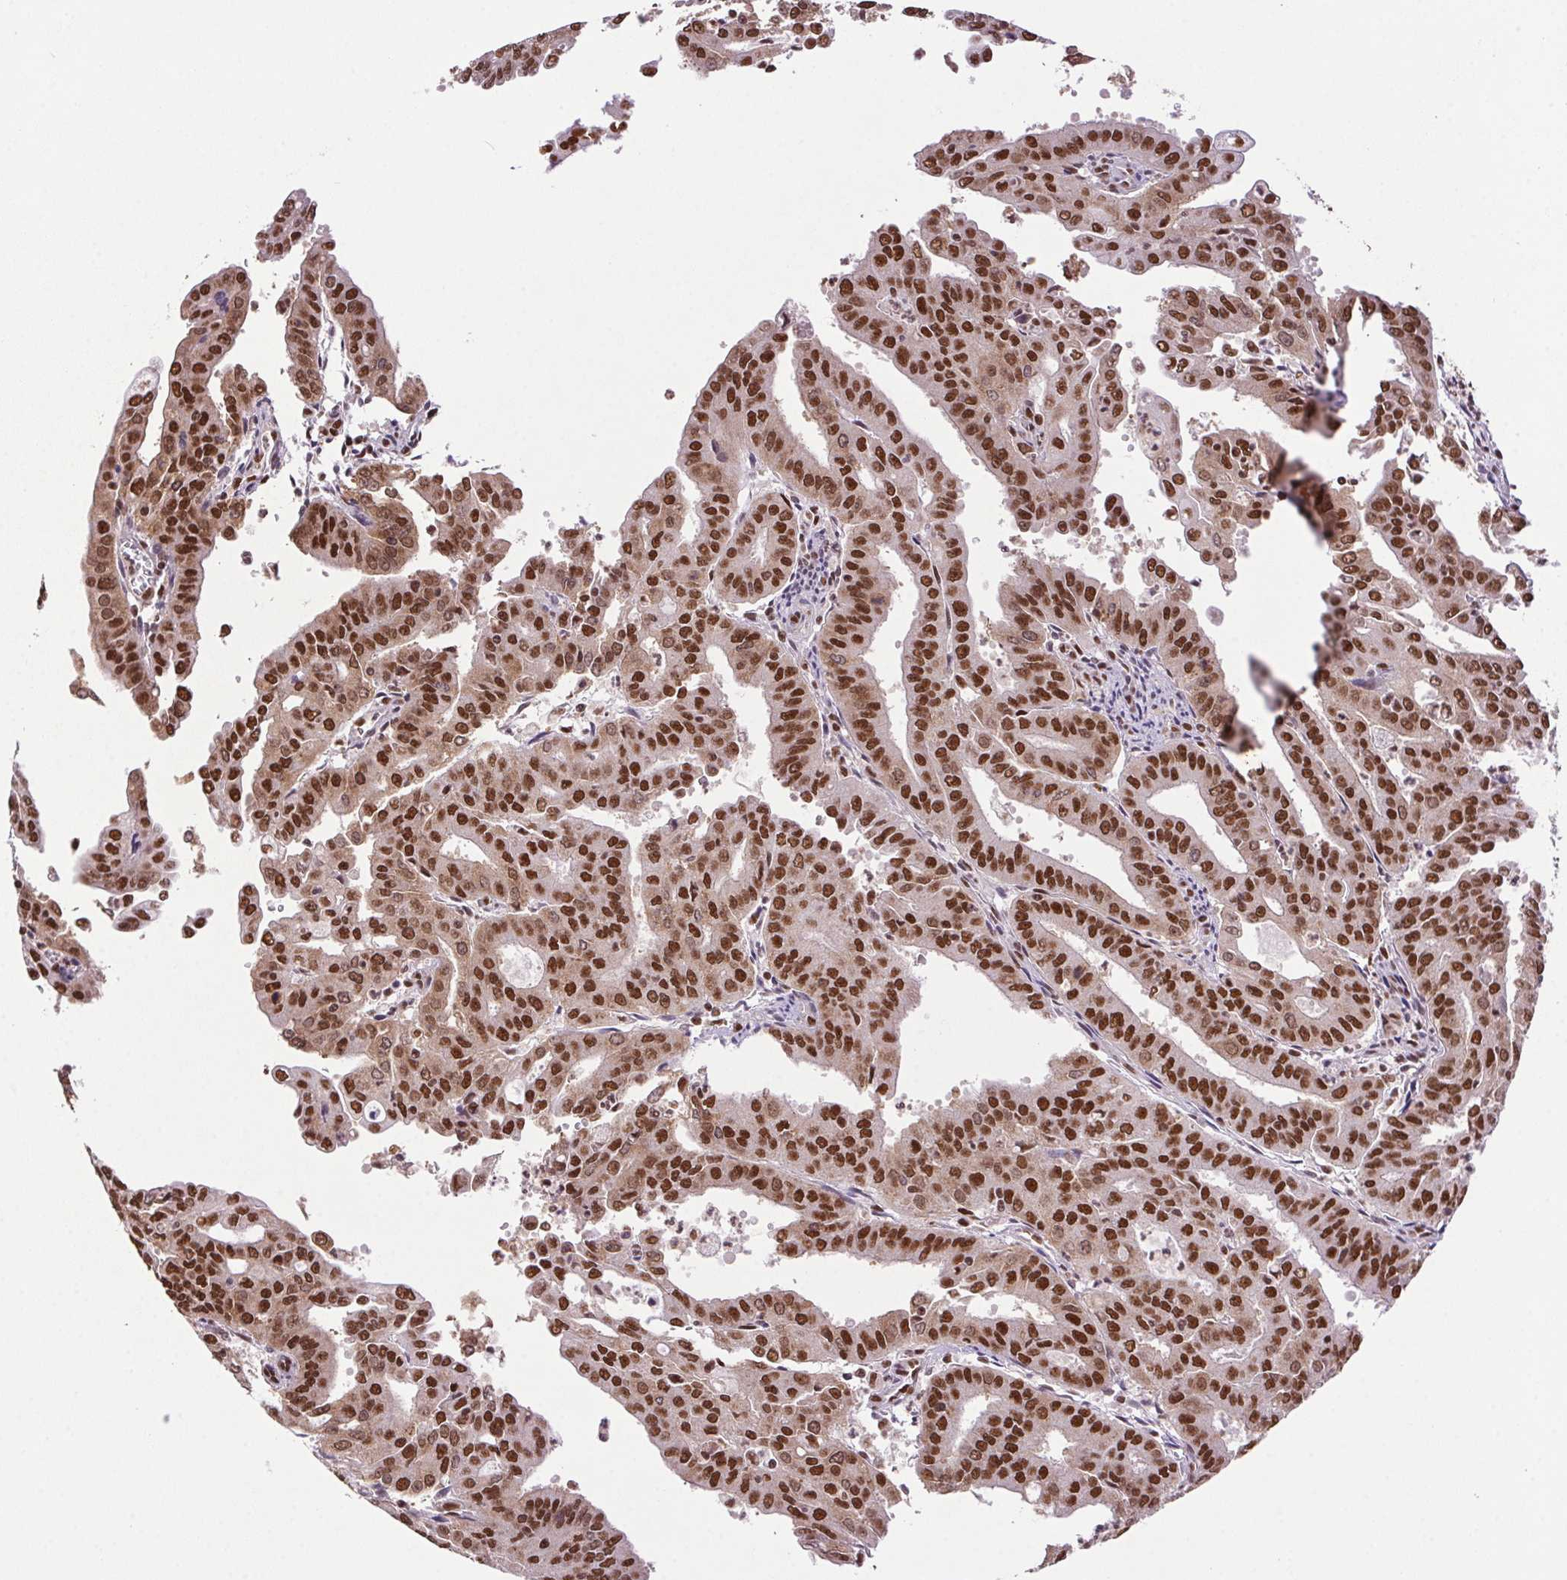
{"staining": {"intensity": "strong", "quantity": ">75%", "location": "nuclear"}, "tissue": "cervical cancer", "cell_type": "Tumor cells", "image_type": "cancer", "snomed": [{"axis": "morphology", "description": "Adenocarcinoma, NOS"}, {"axis": "topography", "description": "Cervix"}], "caption": "Cervical cancer (adenocarcinoma) stained with DAB IHC demonstrates high levels of strong nuclear staining in about >75% of tumor cells. Immunohistochemistry stains the protein of interest in brown and the nuclei are stained blue.", "gene": "ZNF207", "patient": {"sex": "female", "age": 56}}